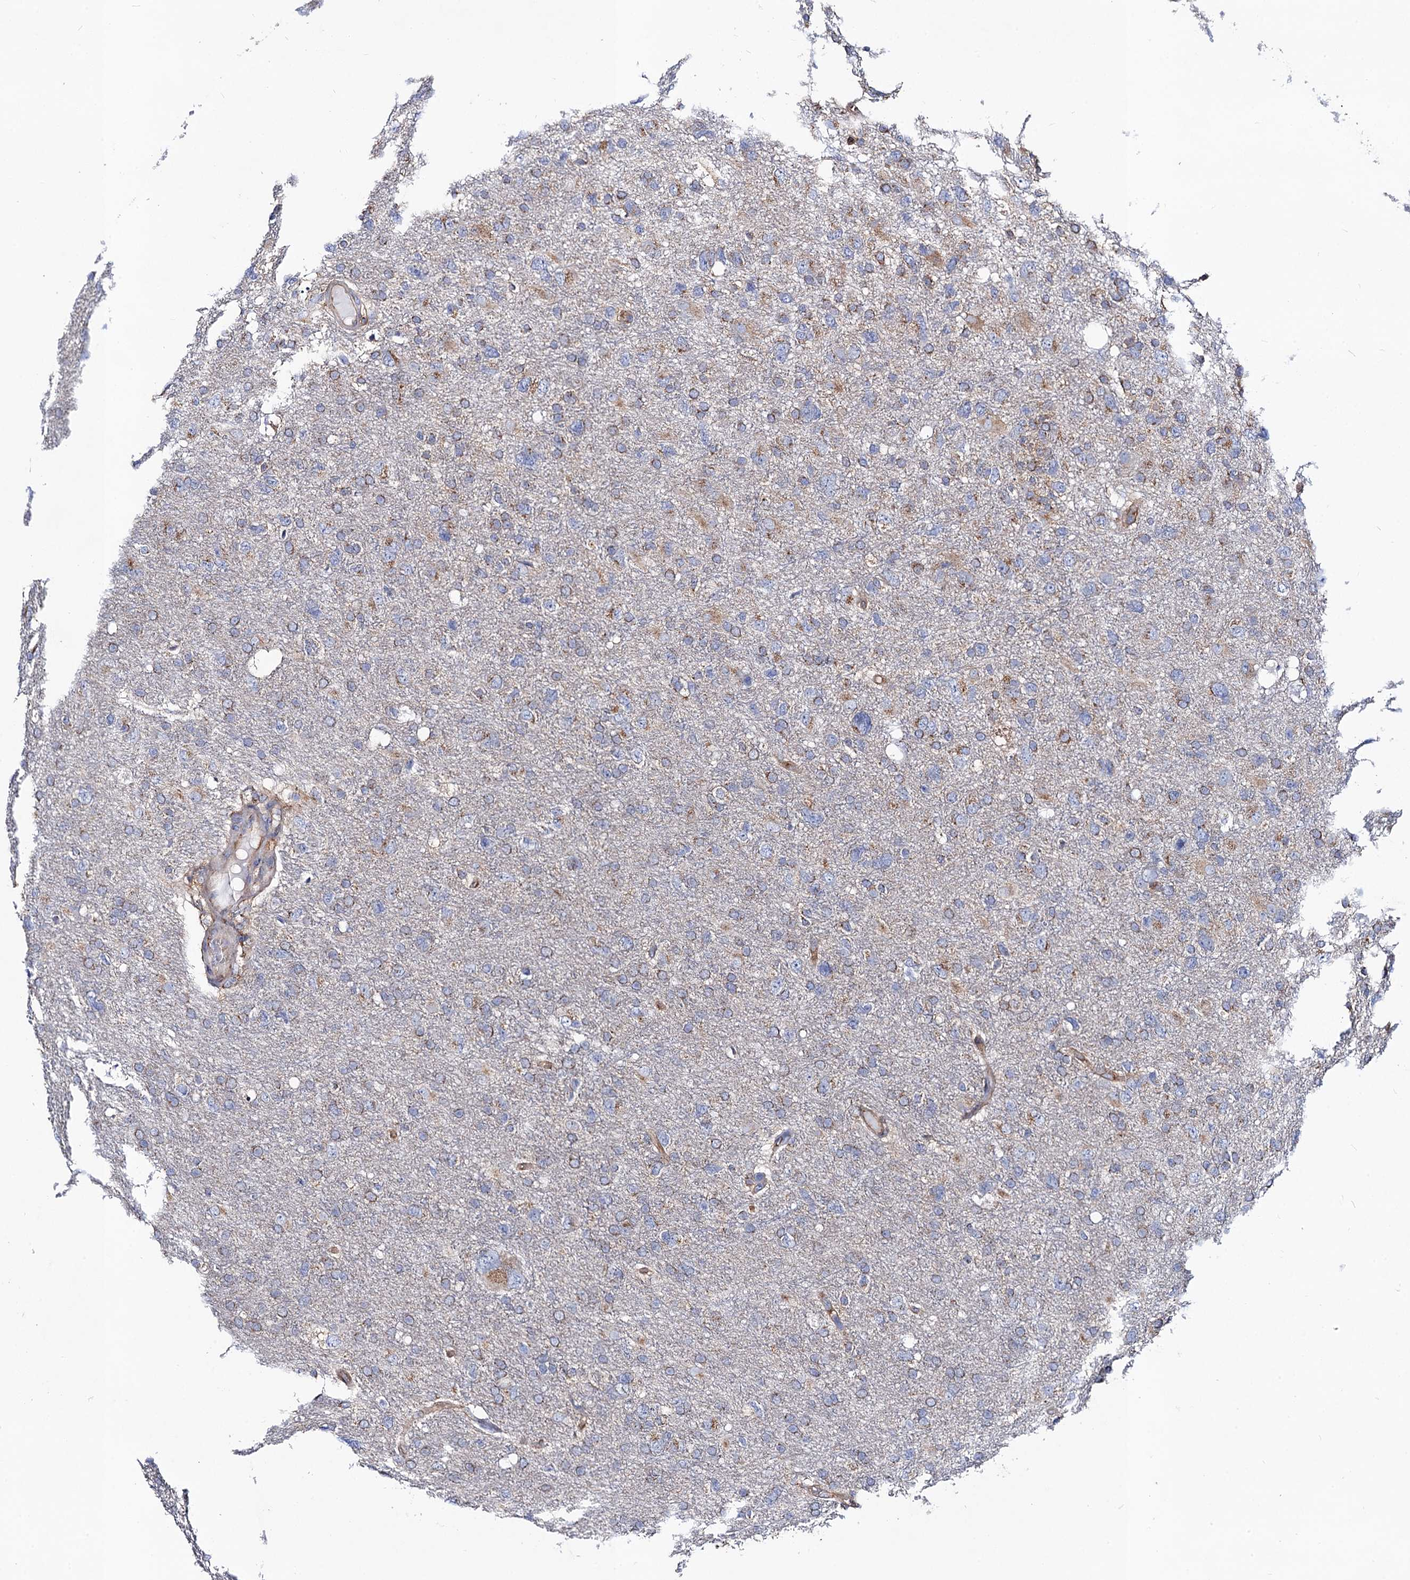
{"staining": {"intensity": "moderate", "quantity": "25%-75%", "location": "cytoplasmic/membranous"}, "tissue": "glioma", "cell_type": "Tumor cells", "image_type": "cancer", "snomed": [{"axis": "morphology", "description": "Glioma, malignant, High grade"}, {"axis": "topography", "description": "Brain"}], "caption": "High-magnification brightfield microscopy of glioma stained with DAB (3,3'-diaminobenzidine) (brown) and counterstained with hematoxylin (blue). tumor cells exhibit moderate cytoplasmic/membranous positivity is identified in approximately25%-75% of cells.", "gene": "DYDC1", "patient": {"sex": "male", "age": 61}}